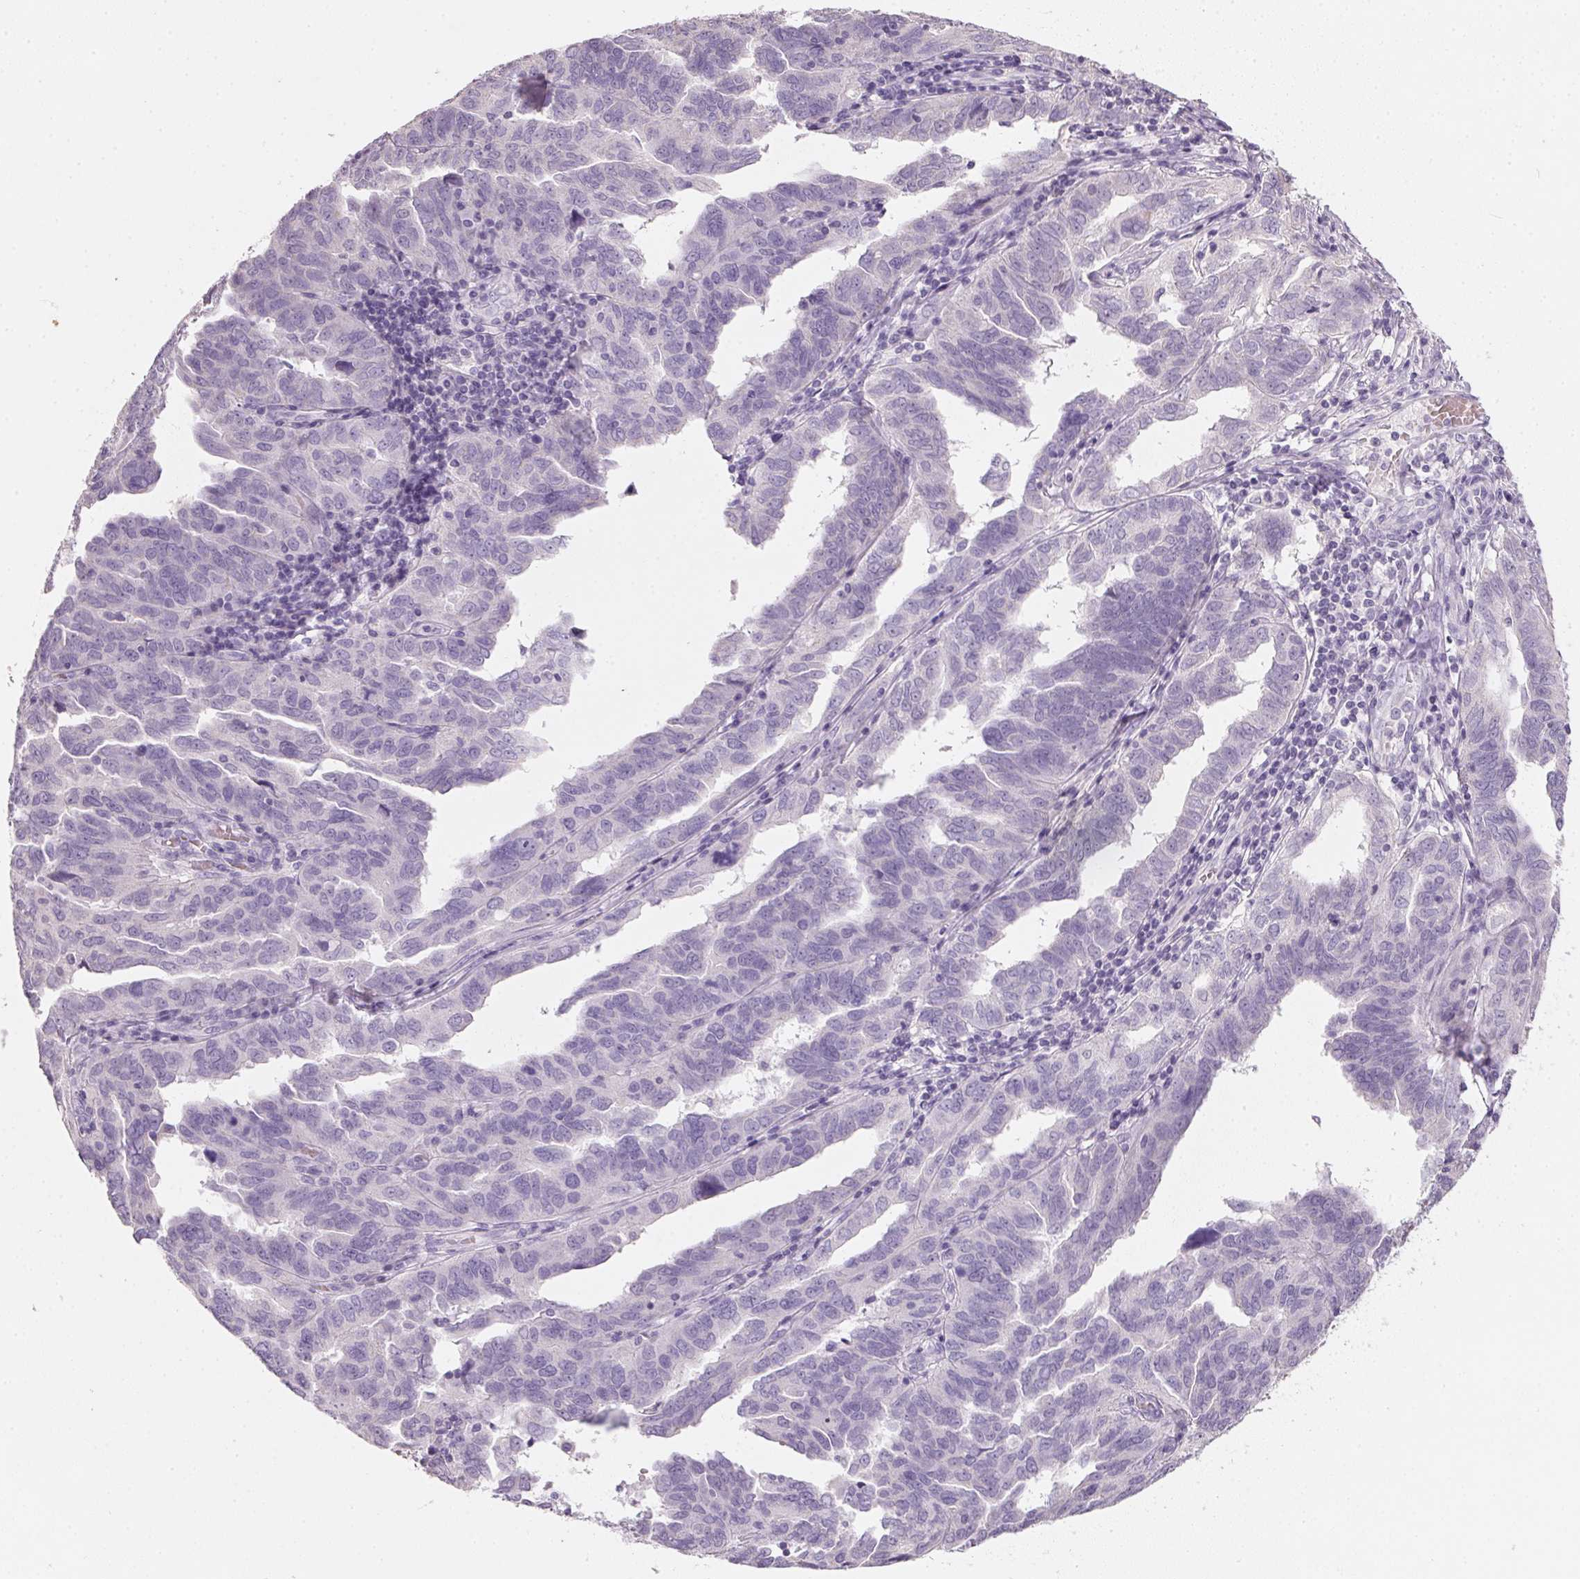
{"staining": {"intensity": "negative", "quantity": "none", "location": "none"}, "tissue": "ovarian cancer", "cell_type": "Tumor cells", "image_type": "cancer", "snomed": [{"axis": "morphology", "description": "Cystadenocarcinoma, serous, NOS"}, {"axis": "topography", "description": "Ovary"}], "caption": "Immunohistochemical staining of human ovarian cancer (serous cystadenocarcinoma) displays no significant positivity in tumor cells.", "gene": "HSD17B1", "patient": {"sex": "female", "age": 64}}